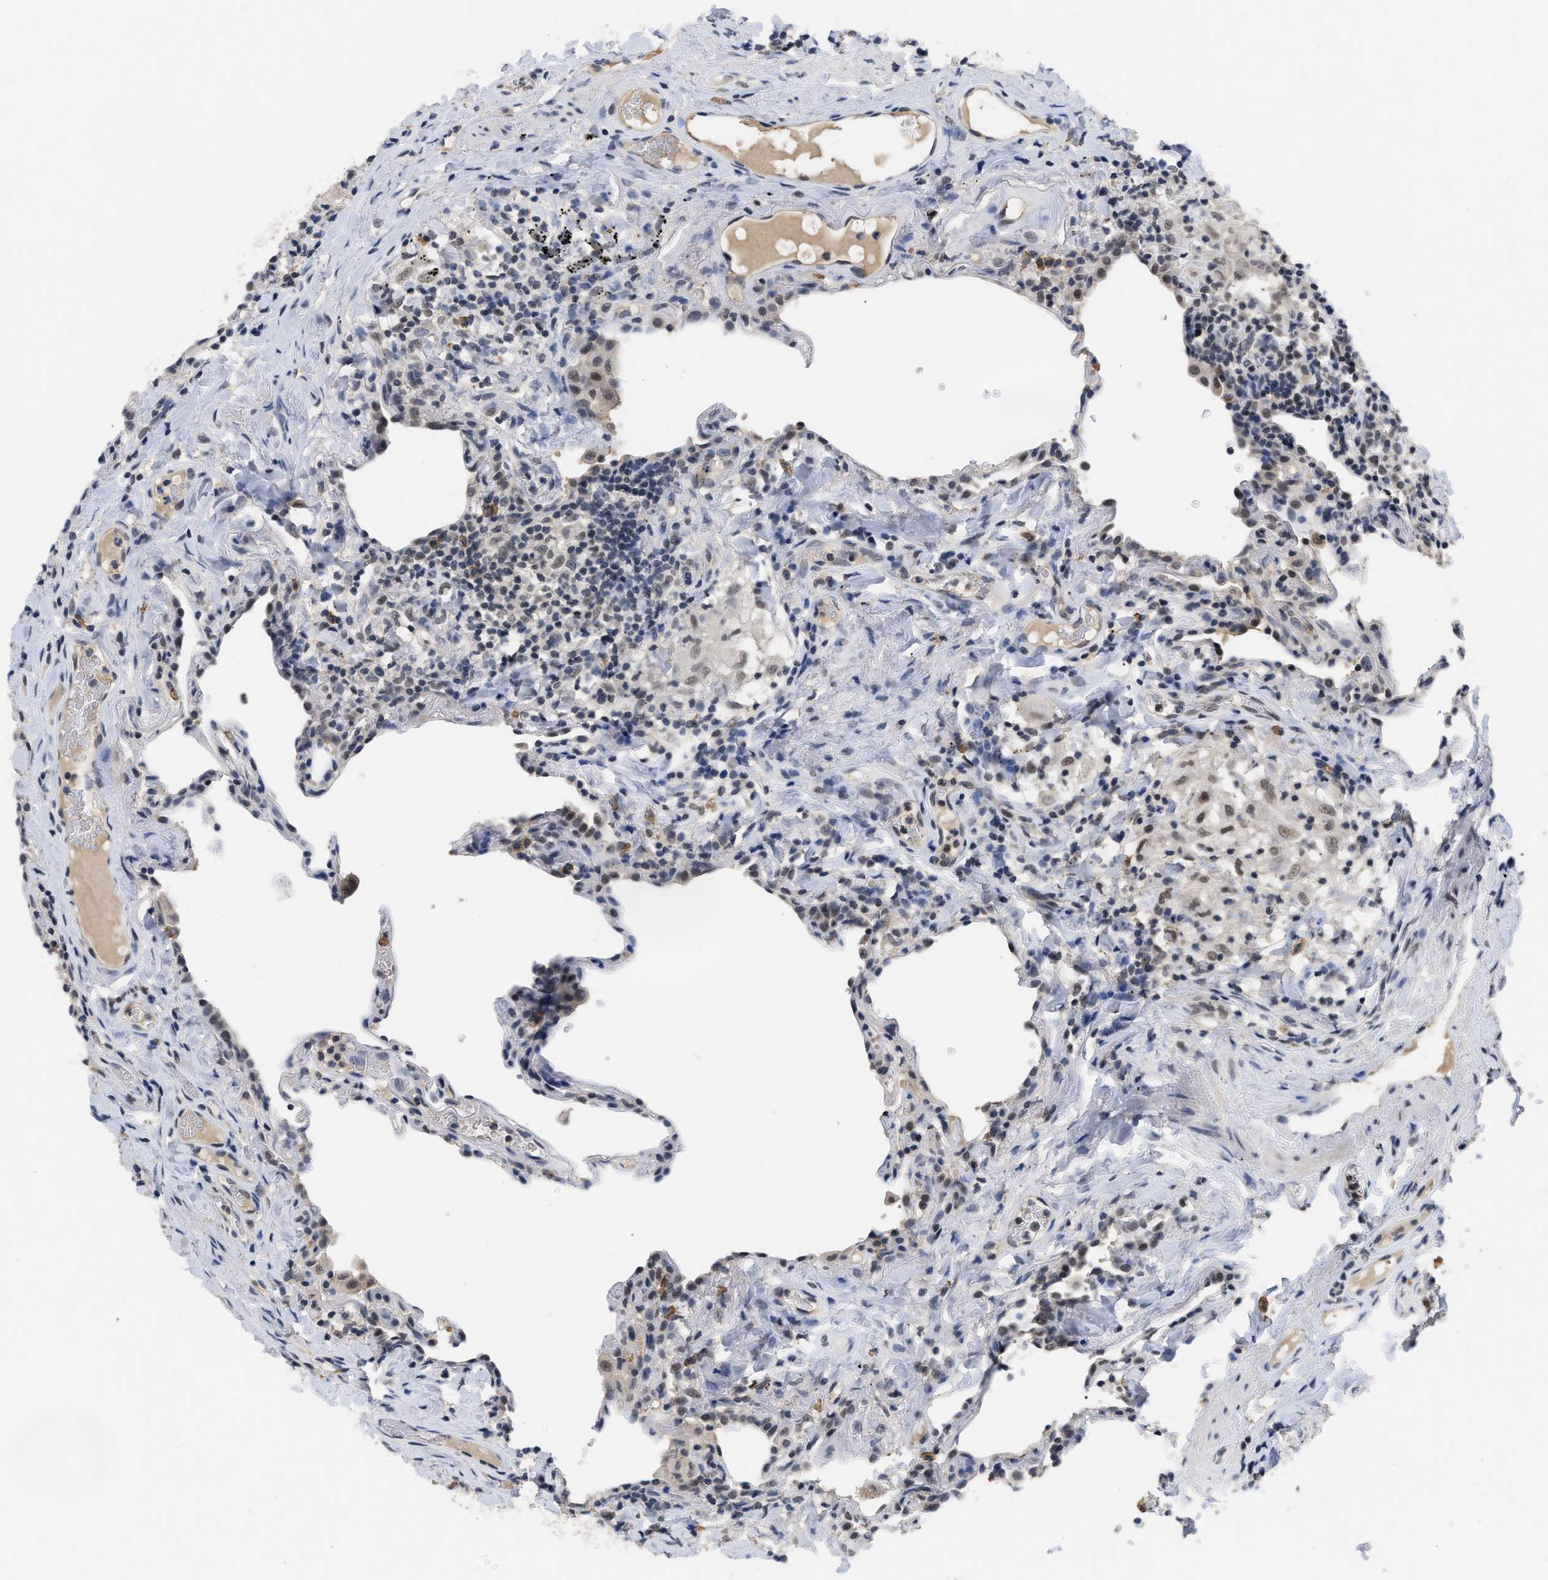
{"staining": {"intensity": "weak", "quantity": "25%-75%", "location": "nuclear"}, "tissue": "lung", "cell_type": "Alveolar cells", "image_type": "normal", "snomed": [{"axis": "morphology", "description": "Normal tissue, NOS"}, {"axis": "topography", "description": "Lung"}], "caption": "High-magnification brightfield microscopy of normal lung stained with DAB (3,3'-diaminobenzidine) (brown) and counterstained with hematoxylin (blue). alveolar cells exhibit weak nuclear staining is present in approximately25%-75% of cells. The staining is performed using DAB (3,3'-diaminobenzidine) brown chromogen to label protein expression. The nuclei are counter-stained blue using hematoxylin.", "gene": "GGNBP2", "patient": {"sex": "male", "age": 59}}